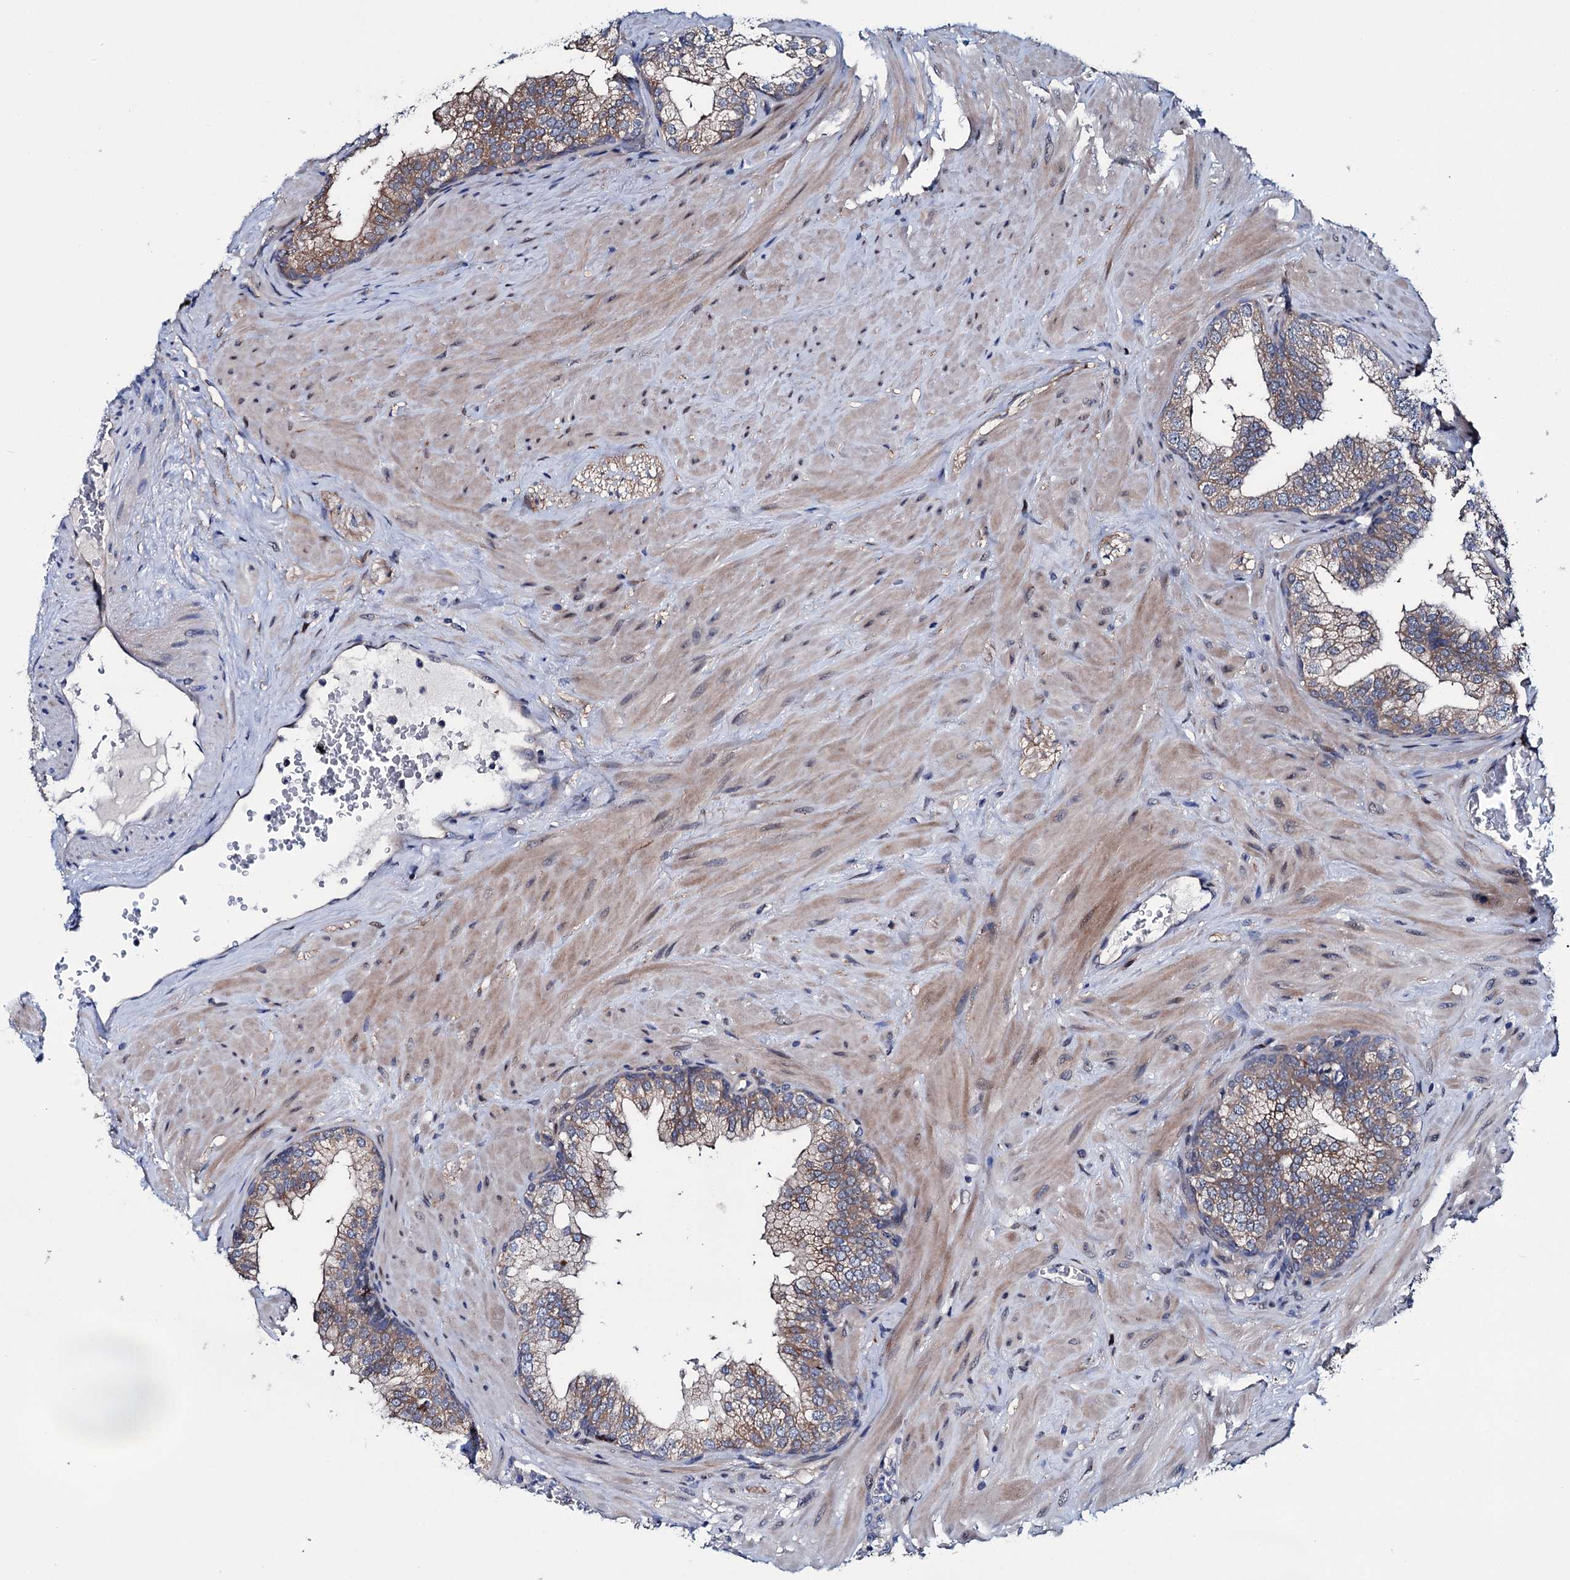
{"staining": {"intensity": "moderate", "quantity": "25%-75%", "location": "cytoplasmic/membranous"}, "tissue": "prostate", "cell_type": "Glandular cells", "image_type": "normal", "snomed": [{"axis": "morphology", "description": "Normal tissue, NOS"}, {"axis": "topography", "description": "Prostate"}], "caption": "This histopathology image exhibits immunohistochemistry (IHC) staining of normal human prostate, with medium moderate cytoplasmic/membranous positivity in approximately 25%-75% of glandular cells.", "gene": "EYA4", "patient": {"sex": "male", "age": 60}}